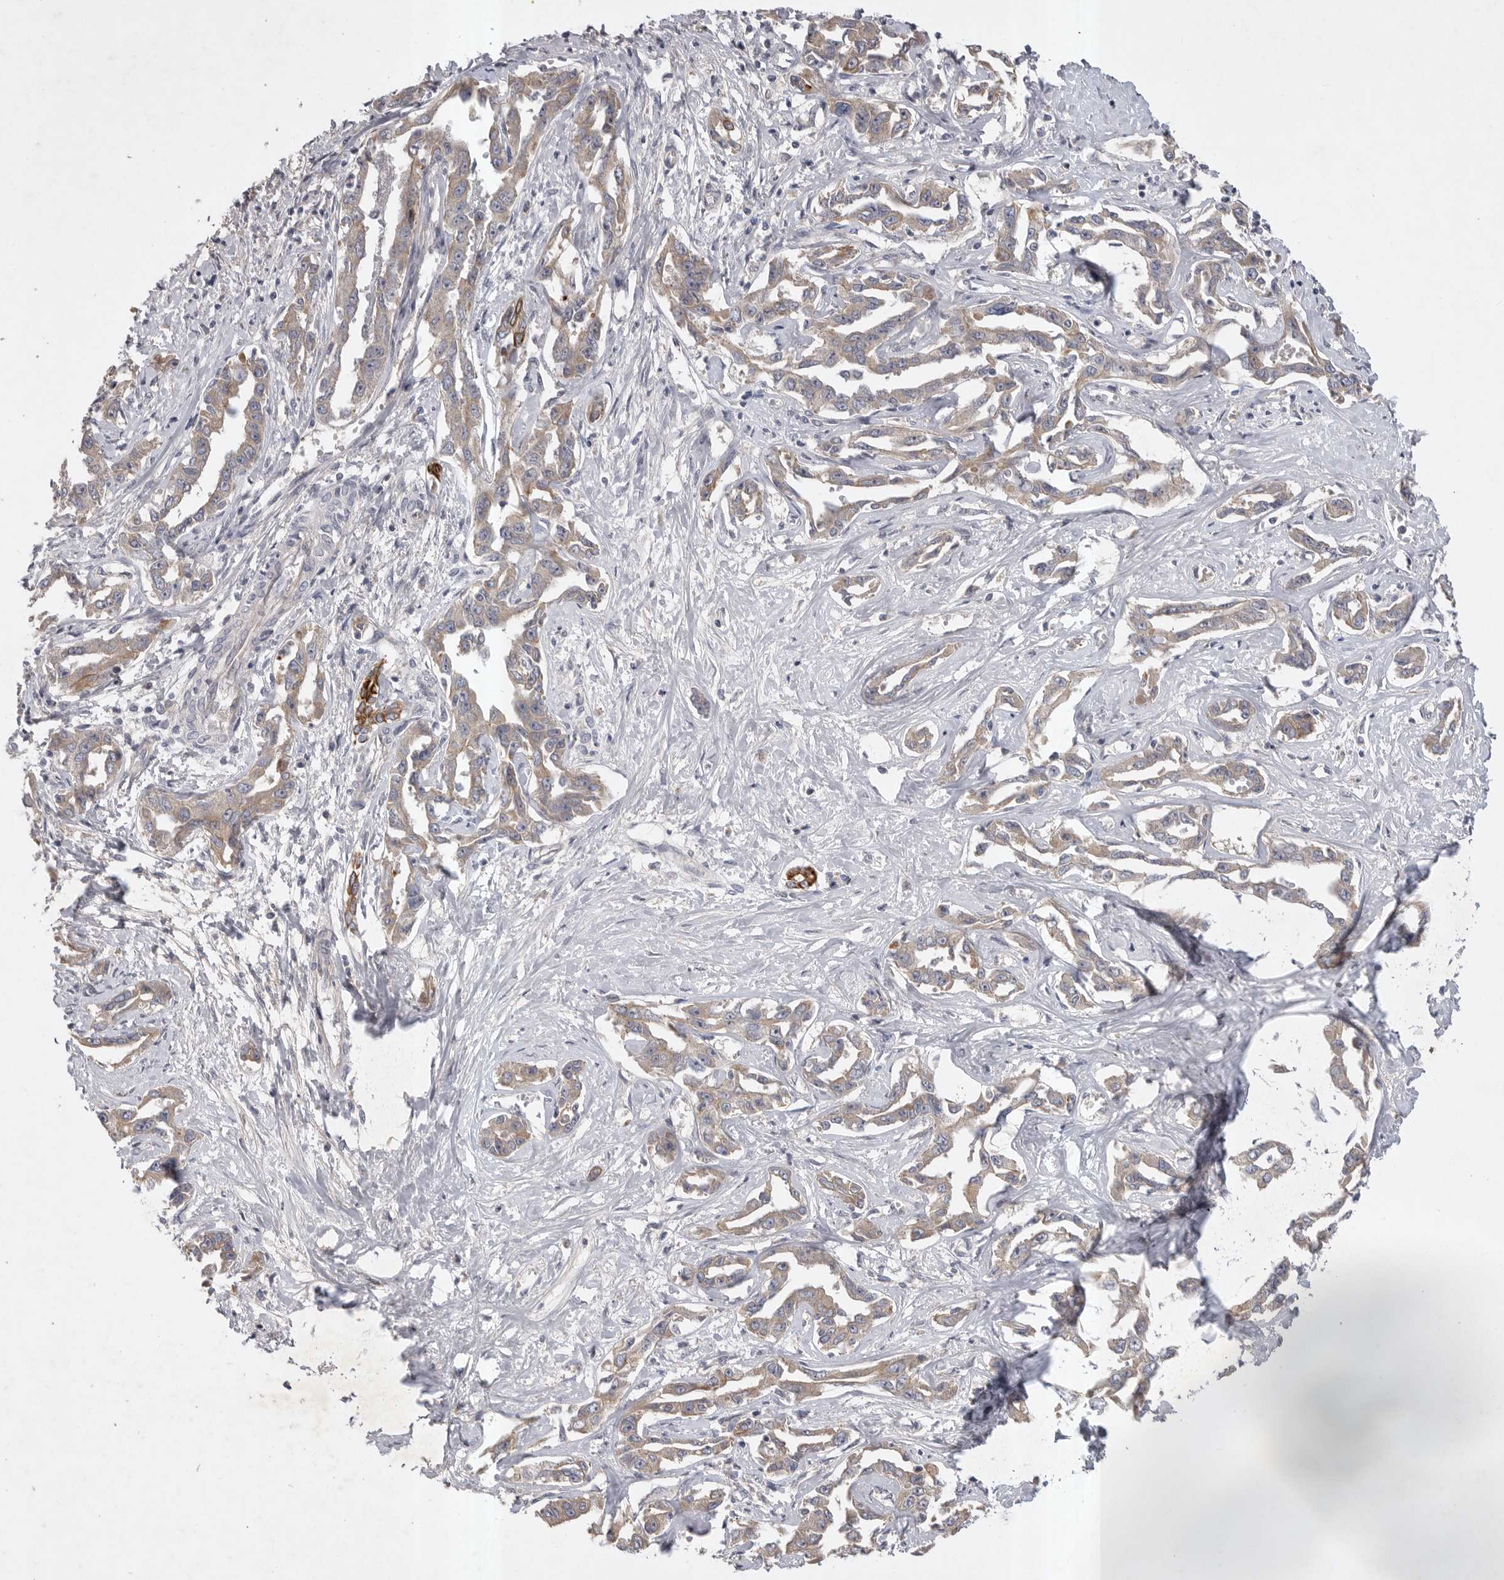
{"staining": {"intensity": "weak", "quantity": ">75%", "location": "cytoplasmic/membranous"}, "tissue": "liver cancer", "cell_type": "Tumor cells", "image_type": "cancer", "snomed": [{"axis": "morphology", "description": "Cholangiocarcinoma"}, {"axis": "topography", "description": "Liver"}], "caption": "DAB immunohistochemical staining of liver cancer displays weak cytoplasmic/membranous protein positivity in approximately >75% of tumor cells.", "gene": "DHDDS", "patient": {"sex": "male", "age": 59}}